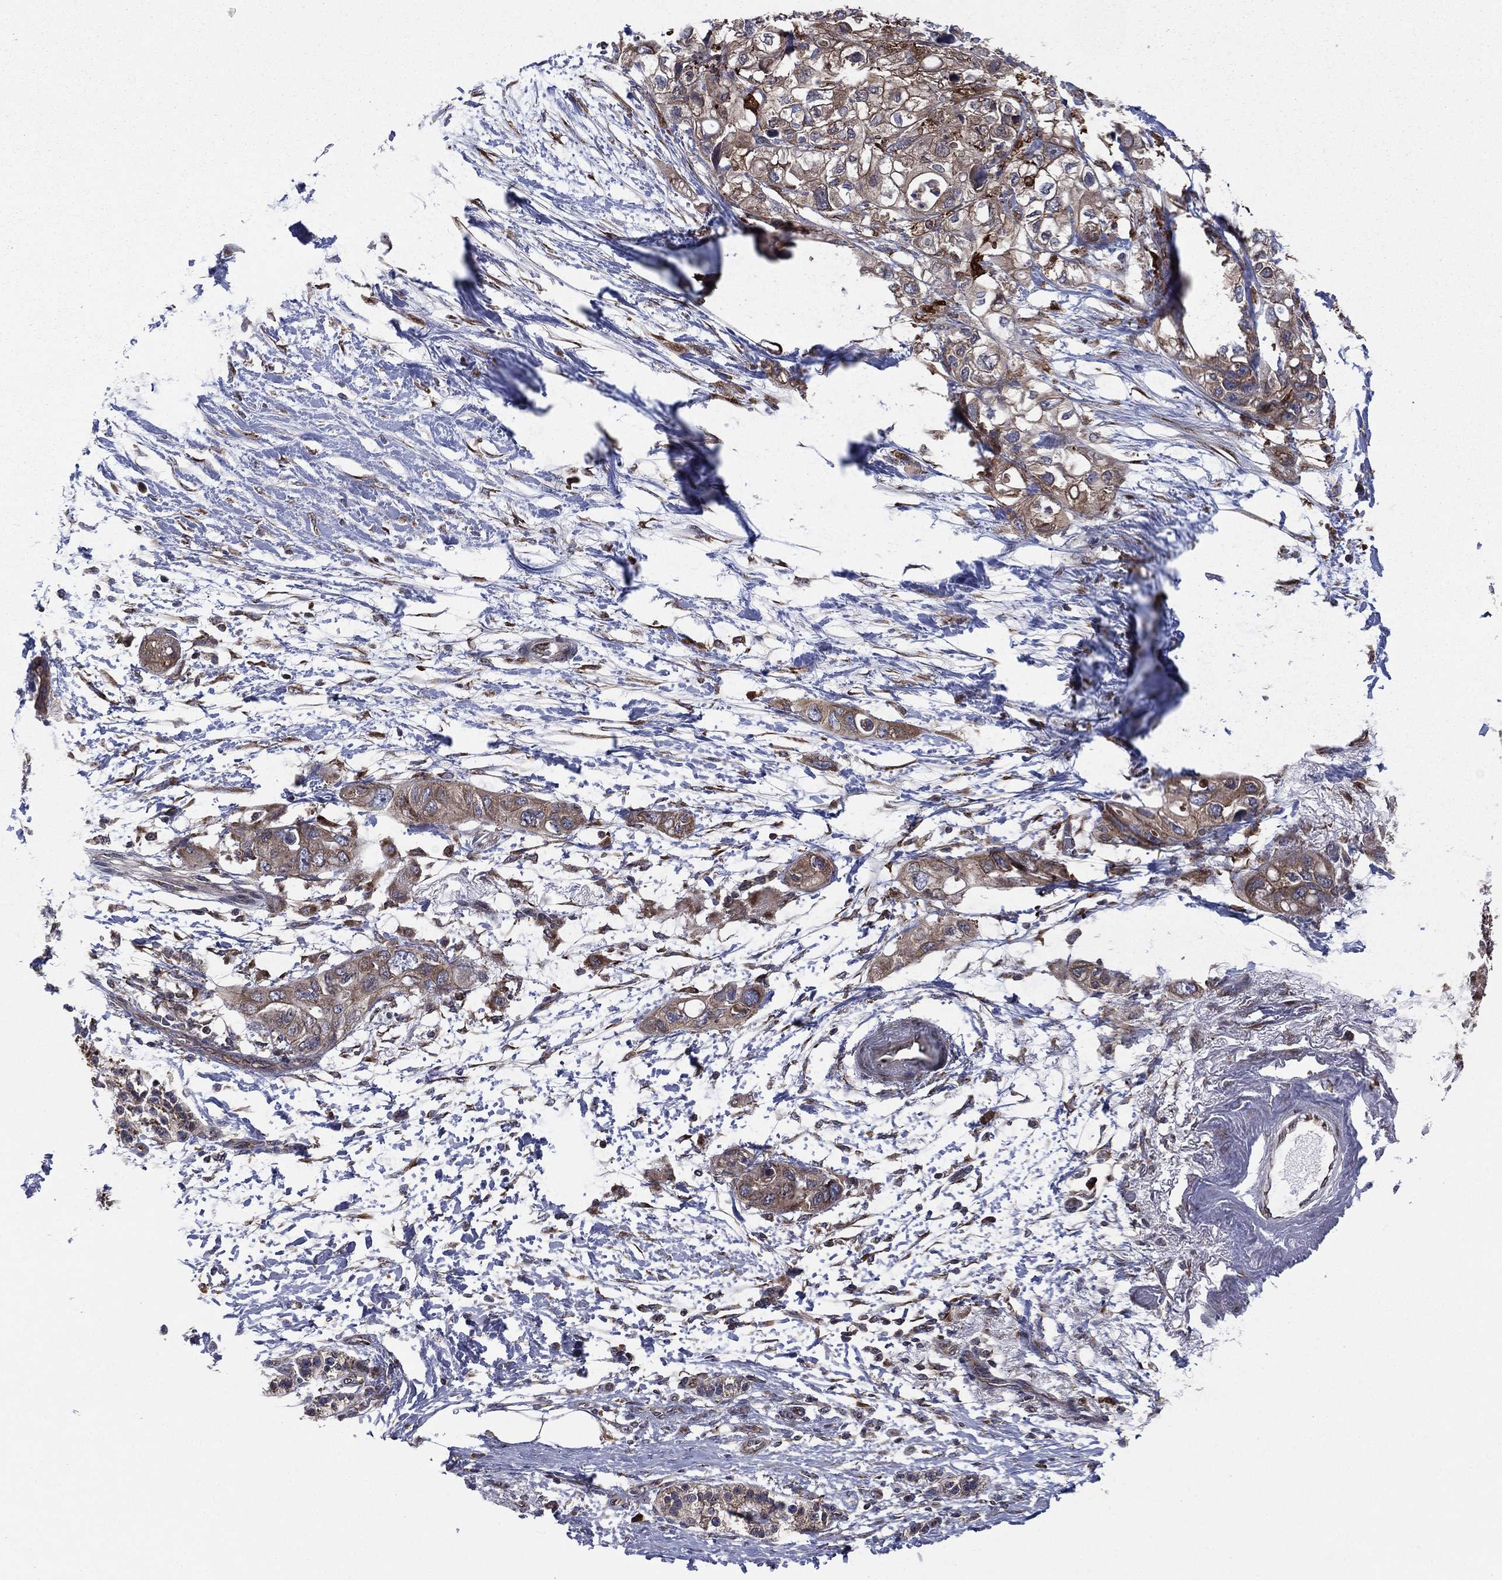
{"staining": {"intensity": "moderate", "quantity": ">75%", "location": "cytoplasmic/membranous"}, "tissue": "pancreatic cancer", "cell_type": "Tumor cells", "image_type": "cancer", "snomed": [{"axis": "morphology", "description": "Adenocarcinoma, NOS"}, {"axis": "topography", "description": "Pancreas"}], "caption": "Human pancreatic adenocarcinoma stained with a protein marker exhibits moderate staining in tumor cells.", "gene": "C2orf76", "patient": {"sex": "female", "age": 72}}